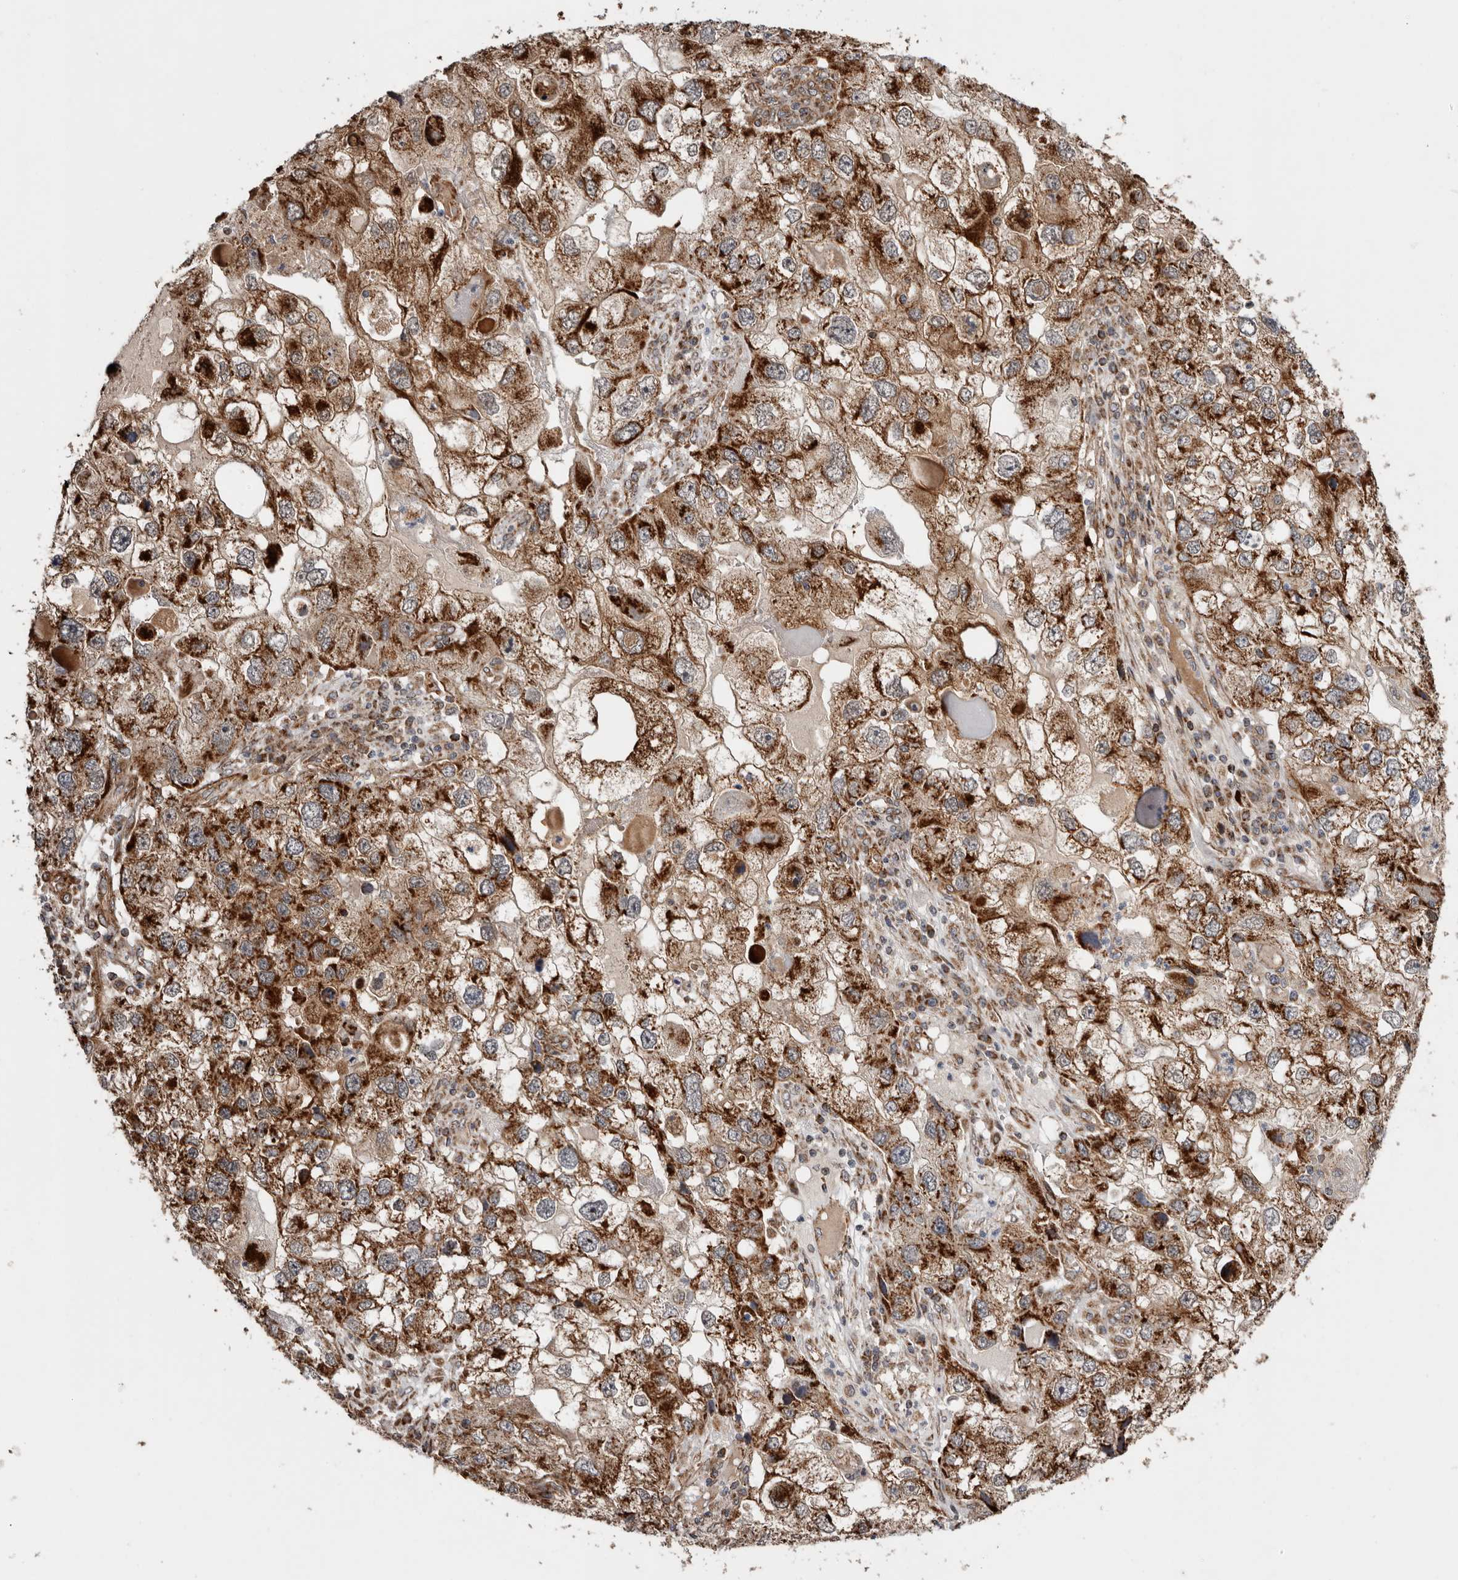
{"staining": {"intensity": "strong", "quantity": ">75%", "location": "cytoplasmic/membranous"}, "tissue": "endometrial cancer", "cell_type": "Tumor cells", "image_type": "cancer", "snomed": [{"axis": "morphology", "description": "Adenocarcinoma, NOS"}, {"axis": "topography", "description": "Endometrium"}], "caption": "DAB immunohistochemical staining of human adenocarcinoma (endometrial) exhibits strong cytoplasmic/membranous protein positivity in about >75% of tumor cells.", "gene": "PROKR1", "patient": {"sex": "female", "age": 49}}